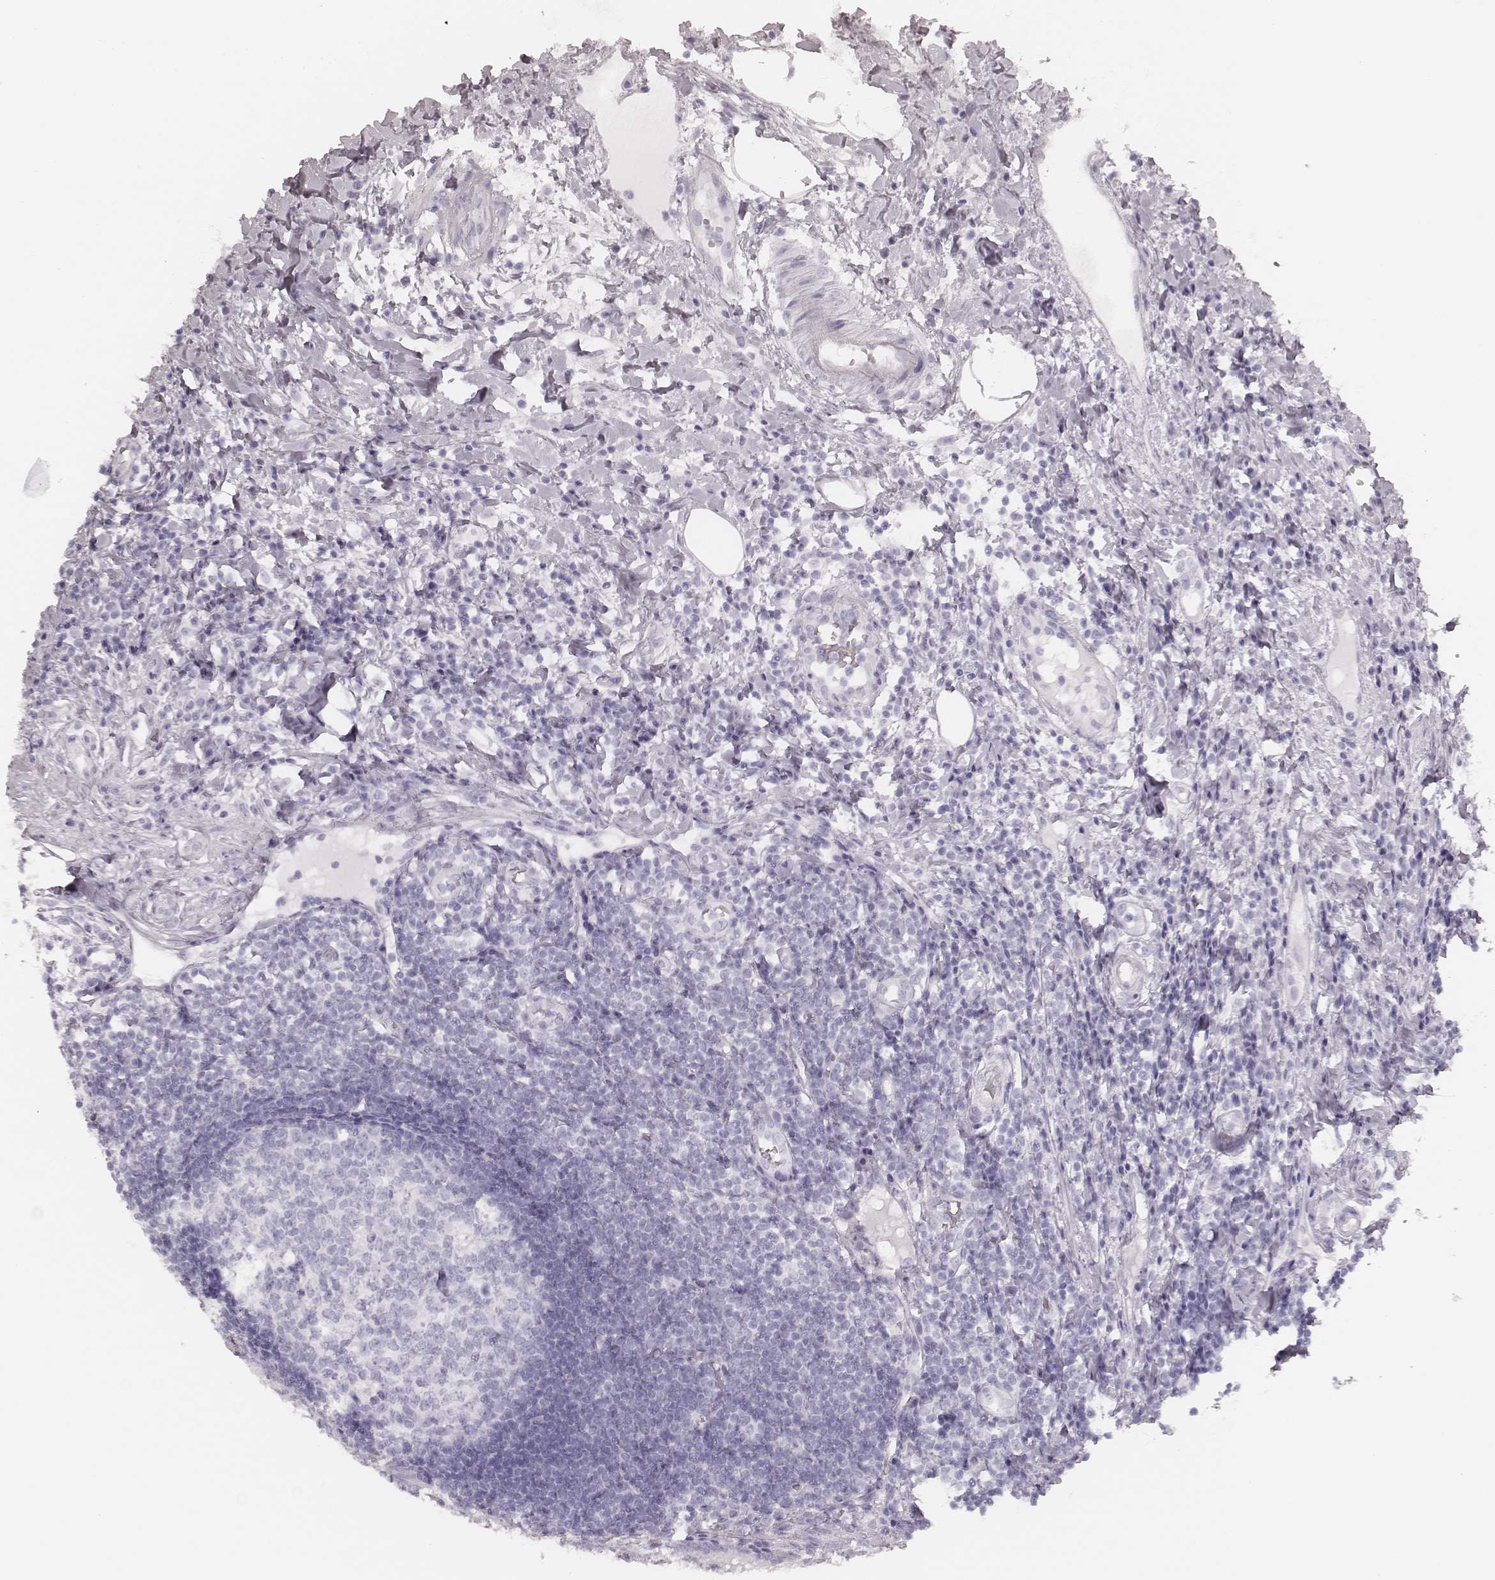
{"staining": {"intensity": "negative", "quantity": "none", "location": "none"}, "tissue": "appendix", "cell_type": "Glandular cells", "image_type": "normal", "snomed": [{"axis": "morphology", "description": "Normal tissue, NOS"}, {"axis": "morphology", "description": "Inflammation, NOS"}, {"axis": "topography", "description": "Appendix"}], "caption": "Photomicrograph shows no significant protein positivity in glandular cells of unremarkable appendix.", "gene": "KRT82", "patient": {"sex": "male", "age": 16}}